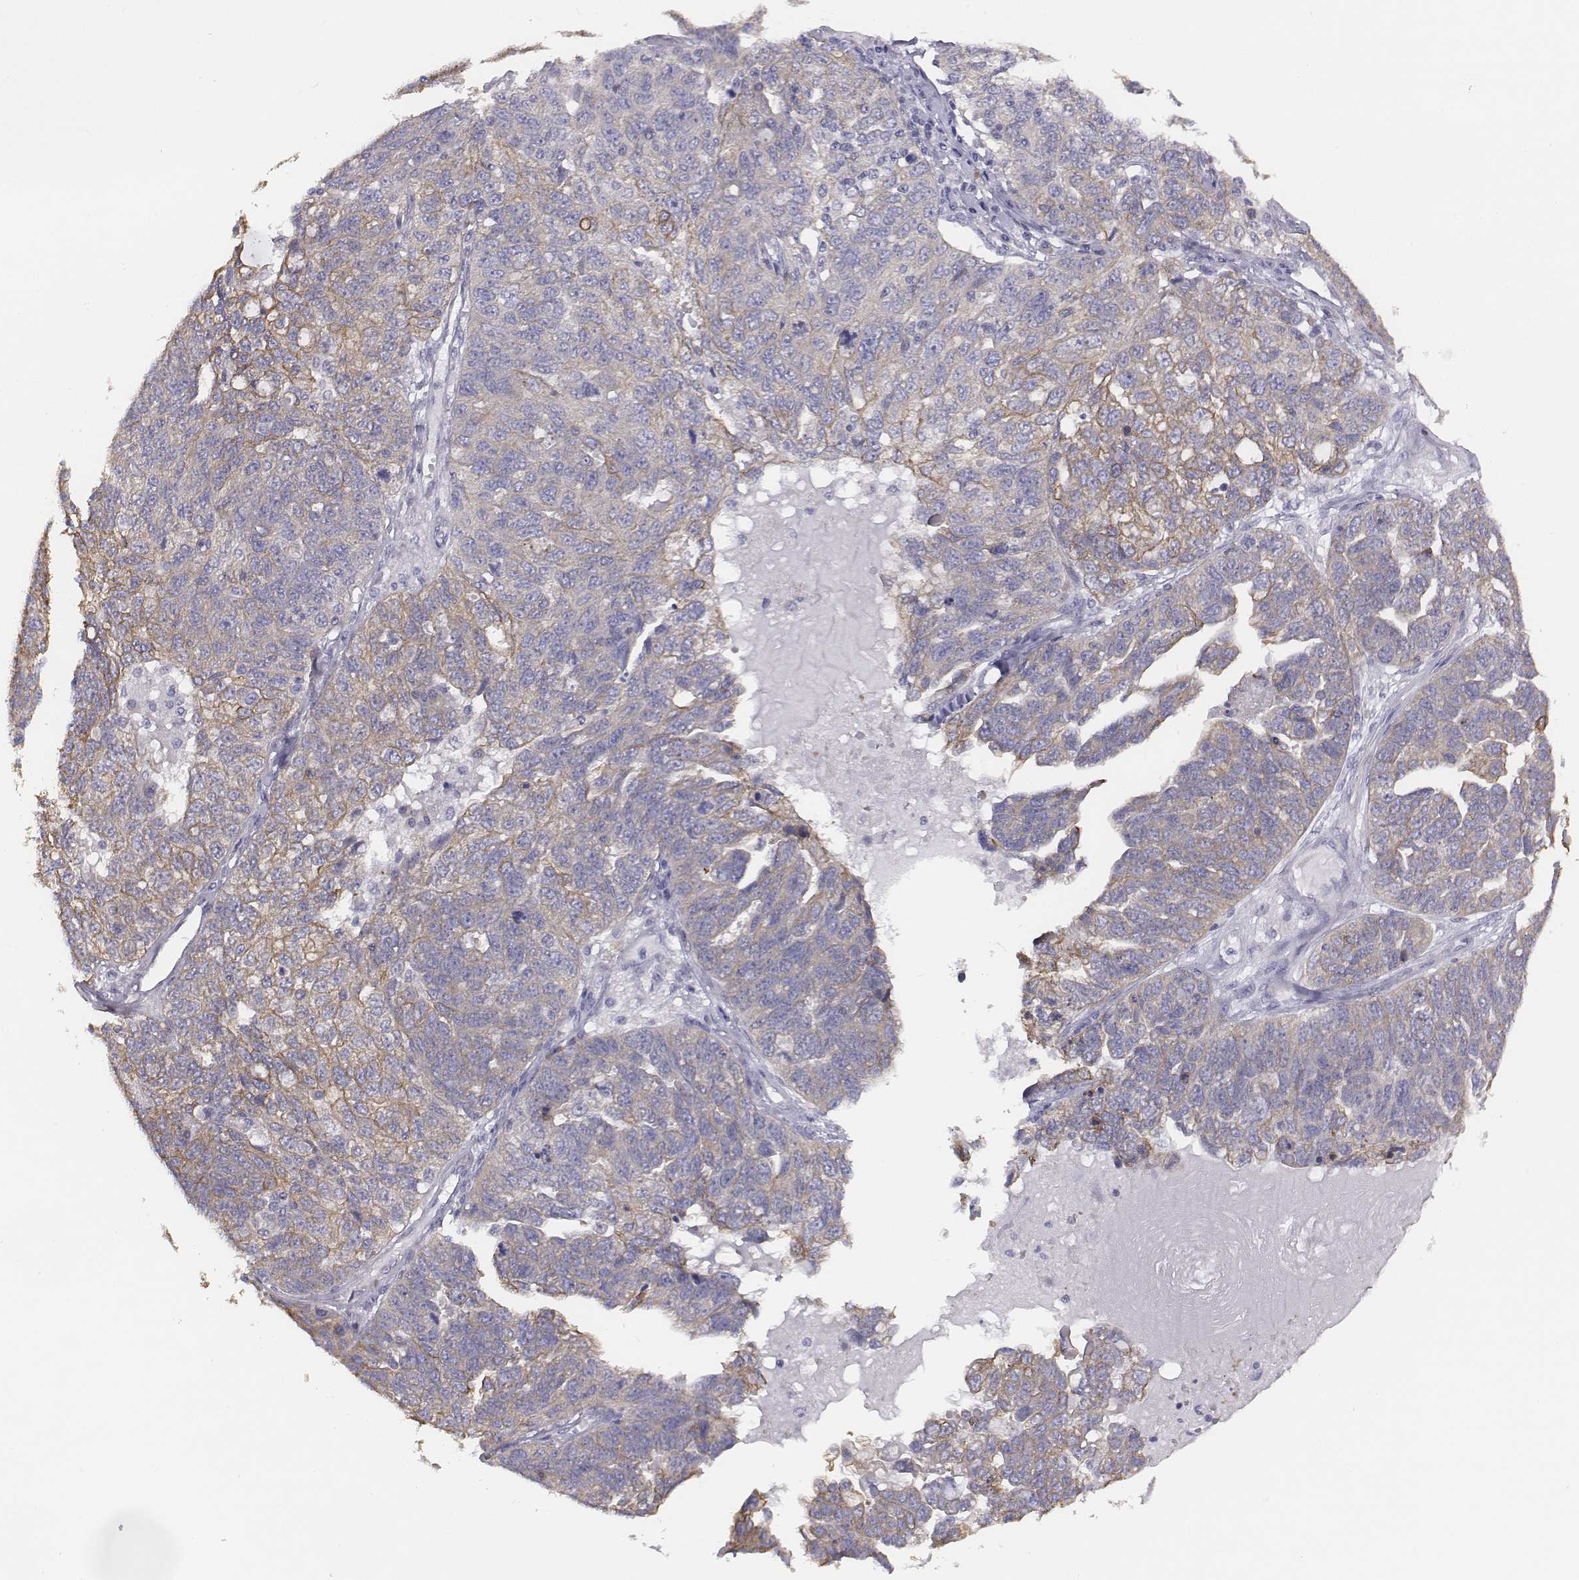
{"staining": {"intensity": "weak", "quantity": "<25%", "location": "cytoplasmic/membranous"}, "tissue": "ovarian cancer", "cell_type": "Tumor cells", "image_type": "cancer", "snomed": [{"axis": "morphology", "description": "Cystadenocarcinoma, serous, NOS"}, {"axis": "topography", "description": "Ovary"}], "caption": "DAB (3,3'-diaminobenzidine) immunohistochemical staining of human ovarian cancer (serous cystadenocarcinoma) exhibits no significant expression in tumor cells. Nuclei are stained in blue.", "gene": "CHST14", "patient": {"sex": "female", "age": 71}}